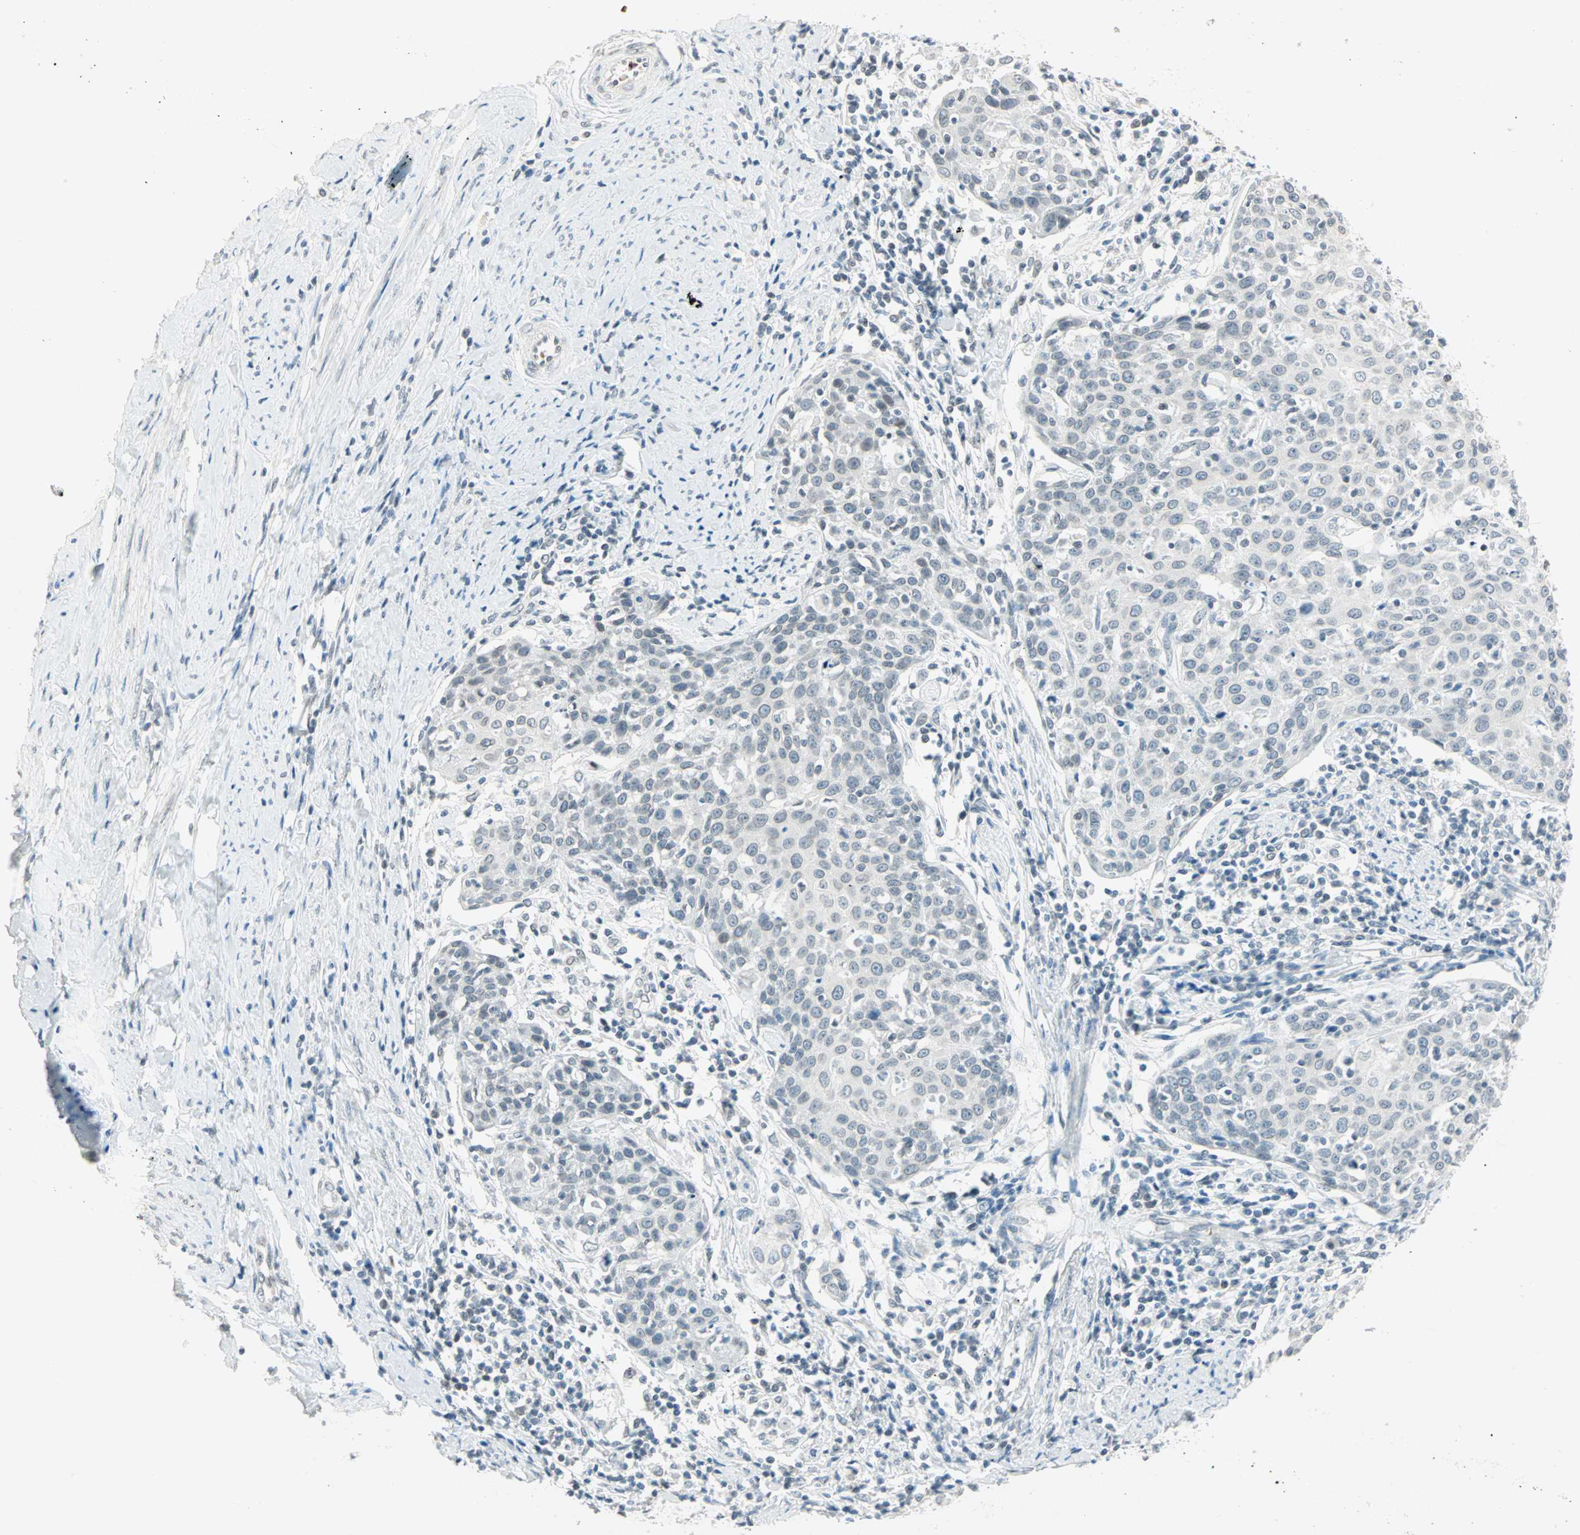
{"staining": {"intensity": "negative", "quantity": "none", "location": "none"}, "tissue": "cervical cancer", "cell_type": "Tumor cells", "image_type": "cancer", "snomed": [{"axis": "morphology", "description": "Squamous cell carcinoma, NOS"}, {"axis": "topography", "description": "Cervix"}], "caption": "Cervical squamous cell carcinoma was stained to show a protein in brown. There is no significant expression in tumor cells.", "gene": "BCAN", "patient": {"sex": "female", "age": 38}}